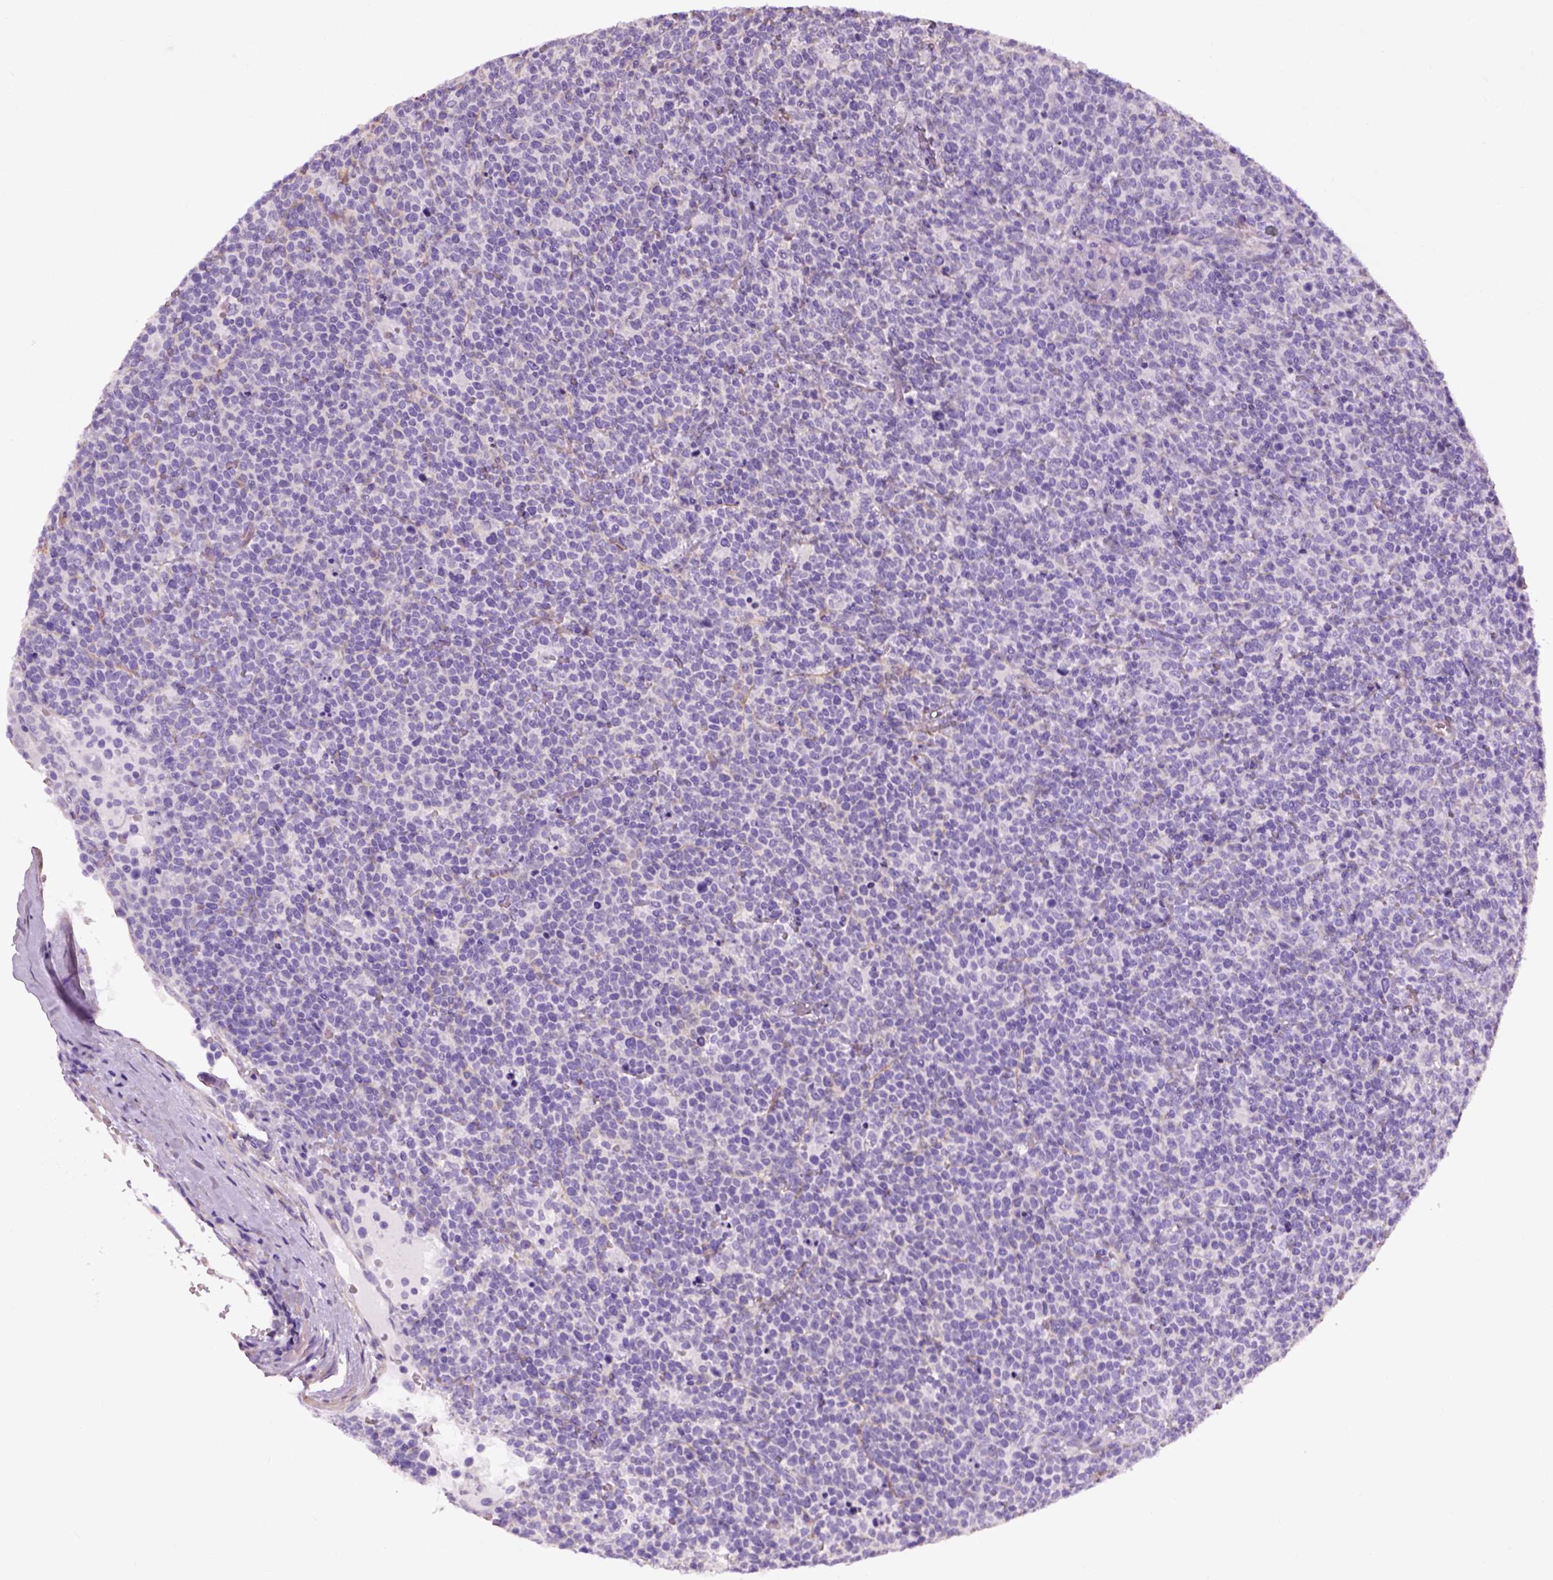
{"staining": {"intensity": "negative", "quantity": "none", "location": "none"}, "tissue": "lymphoma", "cell_type": "Tumor cells", "image_type": "cancer", "snomed": [{"axis": "morphology", "description": "Malignant lymphoma, non-Hodgkin's type, High grade"}, {"axis": "topography", "description": "Lymph node"}], "caption": "There is no significant positivity in tumor cells of lymphoma.", "gene": "FAM161A", "patient": {"sex": "male", "age": 61}}